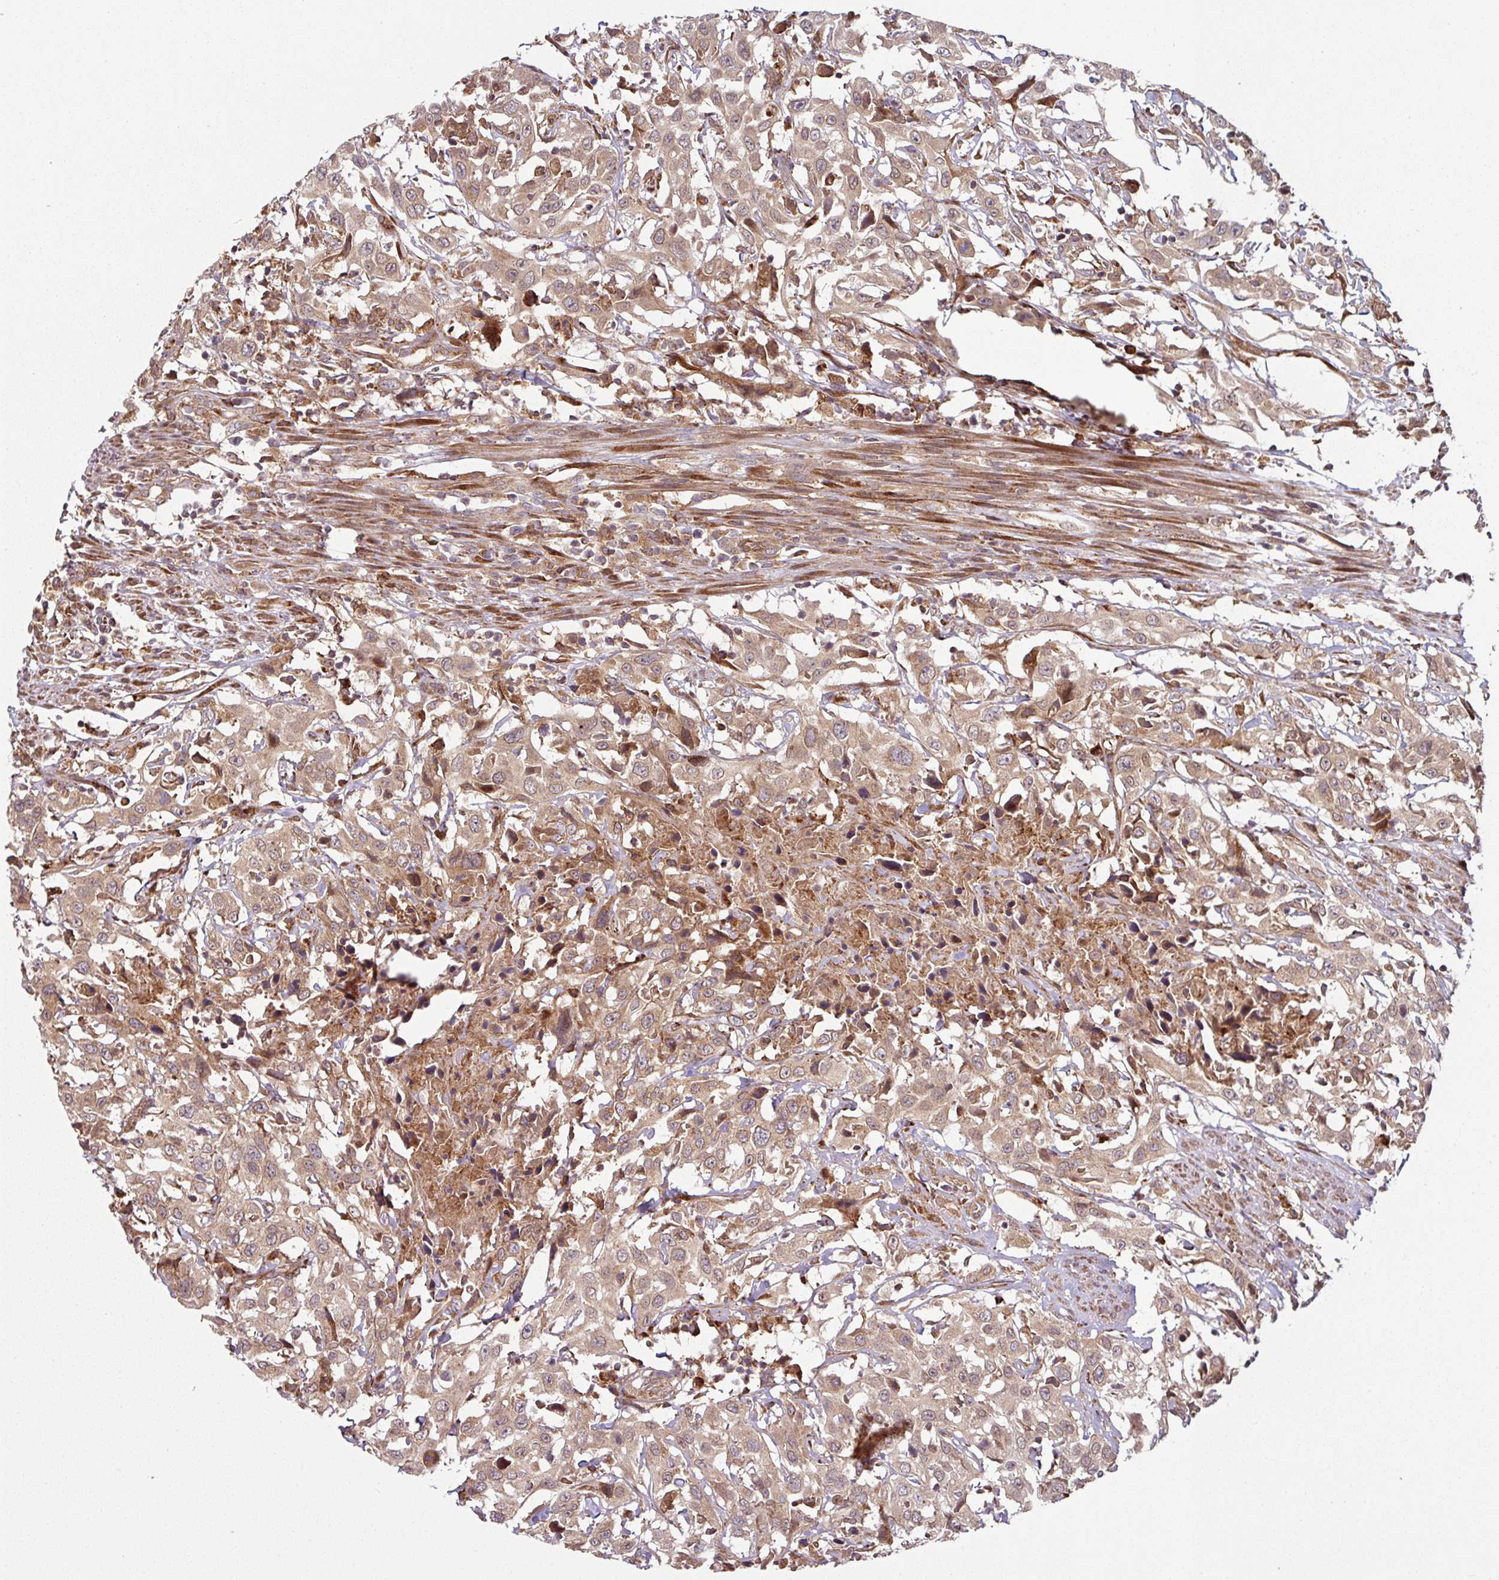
{"staining": {"intensity": "moderate", "quantity": ">75%", "location": "cytoplasmic/membranous"}, "tissue": "urothelial cancer", "cell_type": "Tumor cells", "image_type": "cancer", "snomed": [{"axis": "morphology", "description": "Urothelial carcinoma, High grade"}, {"axis": "topography", "description": "Urinary bladder"}], "caption": "Immunohistochemistry (IHC) of human high-grade urothelial carcinoma exhibits medium levels of moderate cytoplasmic/membranous staining in approximately >75% of tumor cells.", "gene": "RAB5A", "patient": {"sex": "male", "age": 61}}